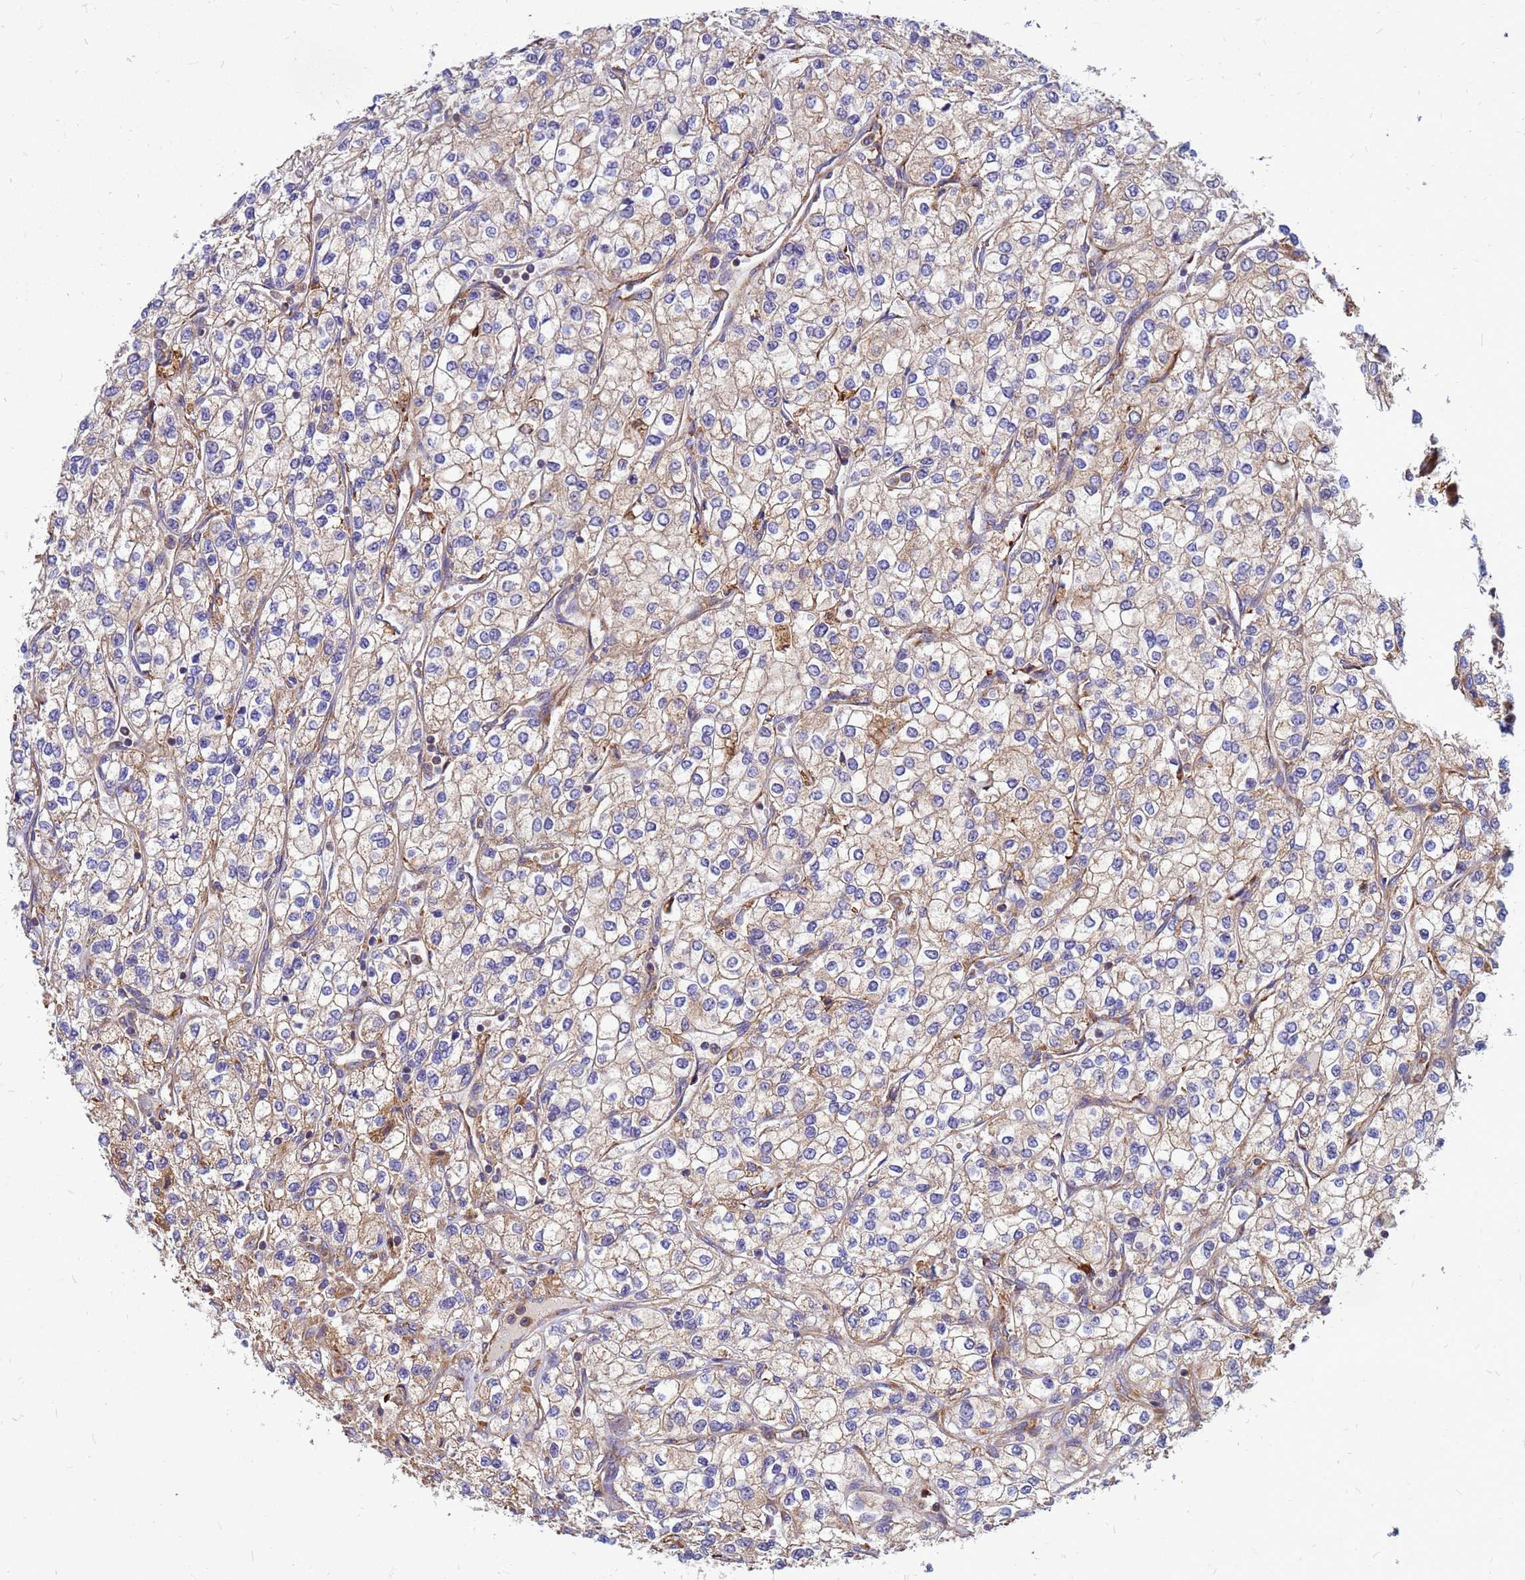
{"staining": {"intensity": "weak", "quantity": ">75%", "location": "cytoplasmic/membranous"}, "tissue": "renal cancer", "cell_type": "Tumor cells", "image_type": "cancer", "snomed": [{"axis": "morphology", "description": "Adenocarcinoma, NOS"}, {"axis": "topography", "description": "Kidney"}], "caption": "A brown stain labels weak cytoplasmic/membranous staining of a protein in human renal adenocarcinoma tumor cells.", "gene": "RPL8", "patient": {"sex": "male", "age": 80}}